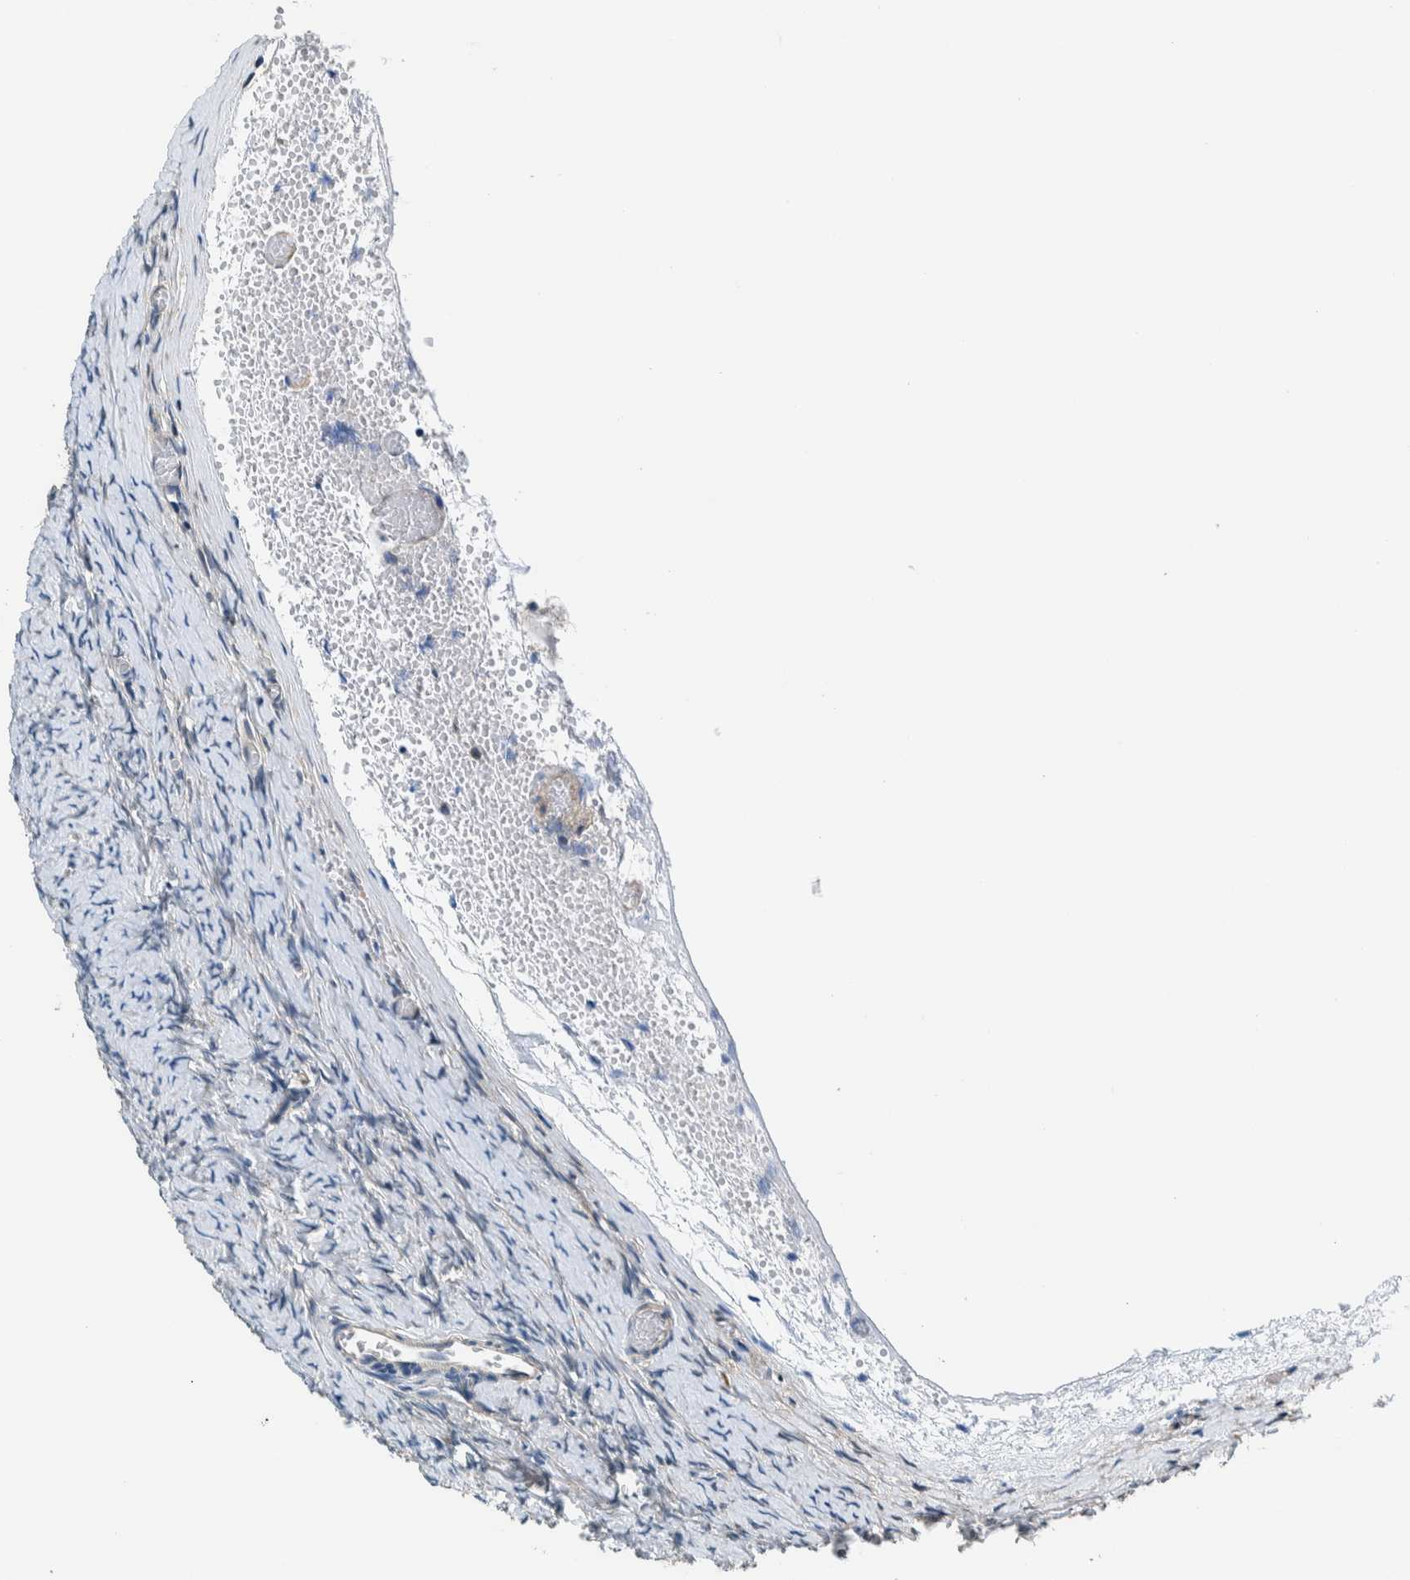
{"staining": {"intensity": "negative", "quantity": "none", "location": "none"}, "tissue": "ovary", "cell_type": "Ovarian stroma cells", "image_type": "normal", "snomed": [{"axis": "morphology", "description": "Normal tissue, NOS"}, {"axis": "topography", "description": "Ovary"}], "caption": "IHC histopathology image of benign ovary: human ovary stained with DAB displays no significant protein expression in ovarian stroma cells.", "gene": "NIBAN2", "patient": {"sex": "female", "age": 27}}